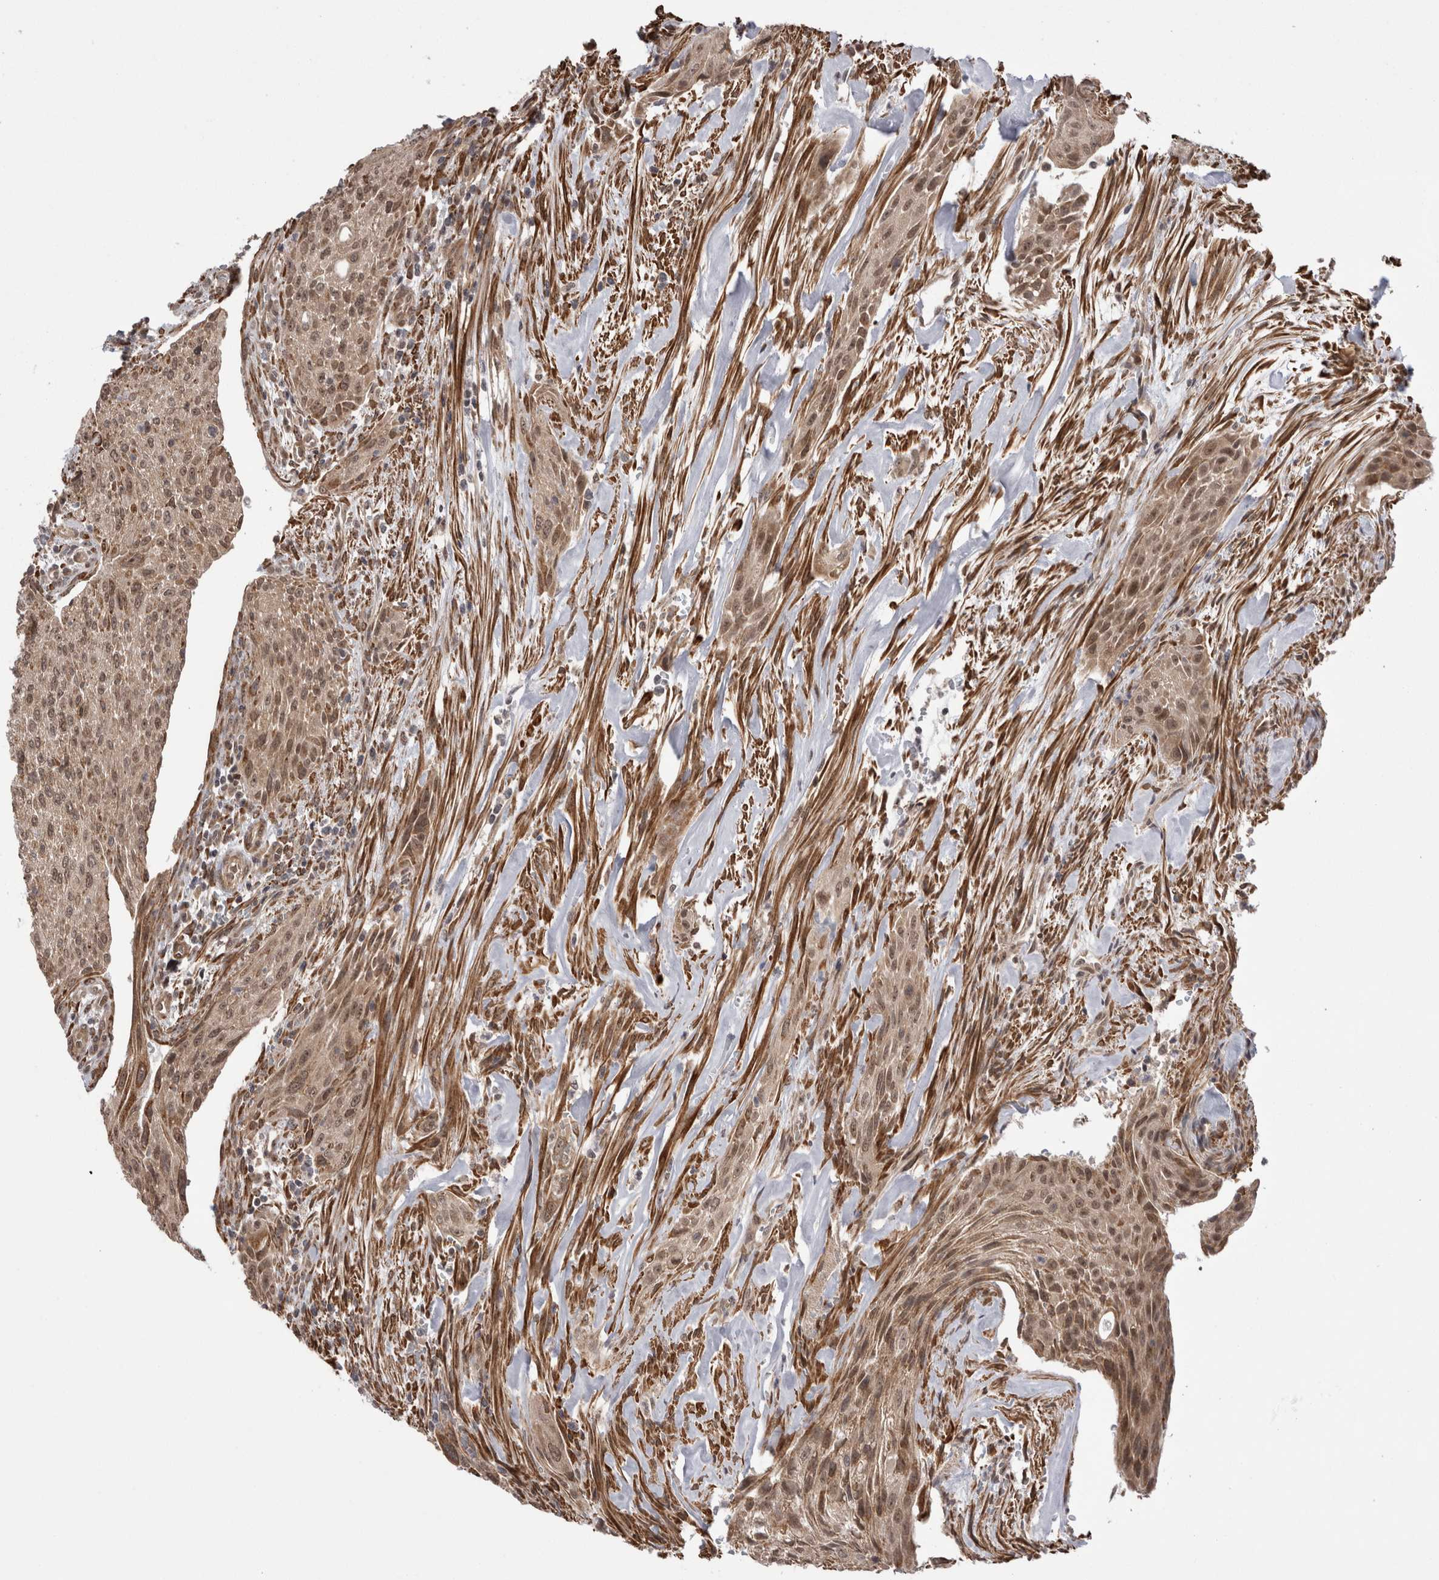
{"staining": {"intensity": "moderate", "quantity": ">75%", "location": "cytoplasmic/membranous,nuclear"}, "tissue": "urothelial cancer", "cell_type": "Tumor cells", "image_type": "cancer", "snomed": [{"axis": "morphology", "description": "Urothelial carcinoma, Low grade"}, {"axis": "morphology", "description": "Urothelial carcinoma, High grade"}, {"axis": "topography", "description": "Urinary bladder"}], "caption": "Brown immunohistochemical staining in human urothelial cancer demonstrates moderate cytoplasmic/membranous and nuclear staining in approximately >75% of tumor cells.", "gene": "EXOSC4", "patient": {"sex": "male", "age": 35}}